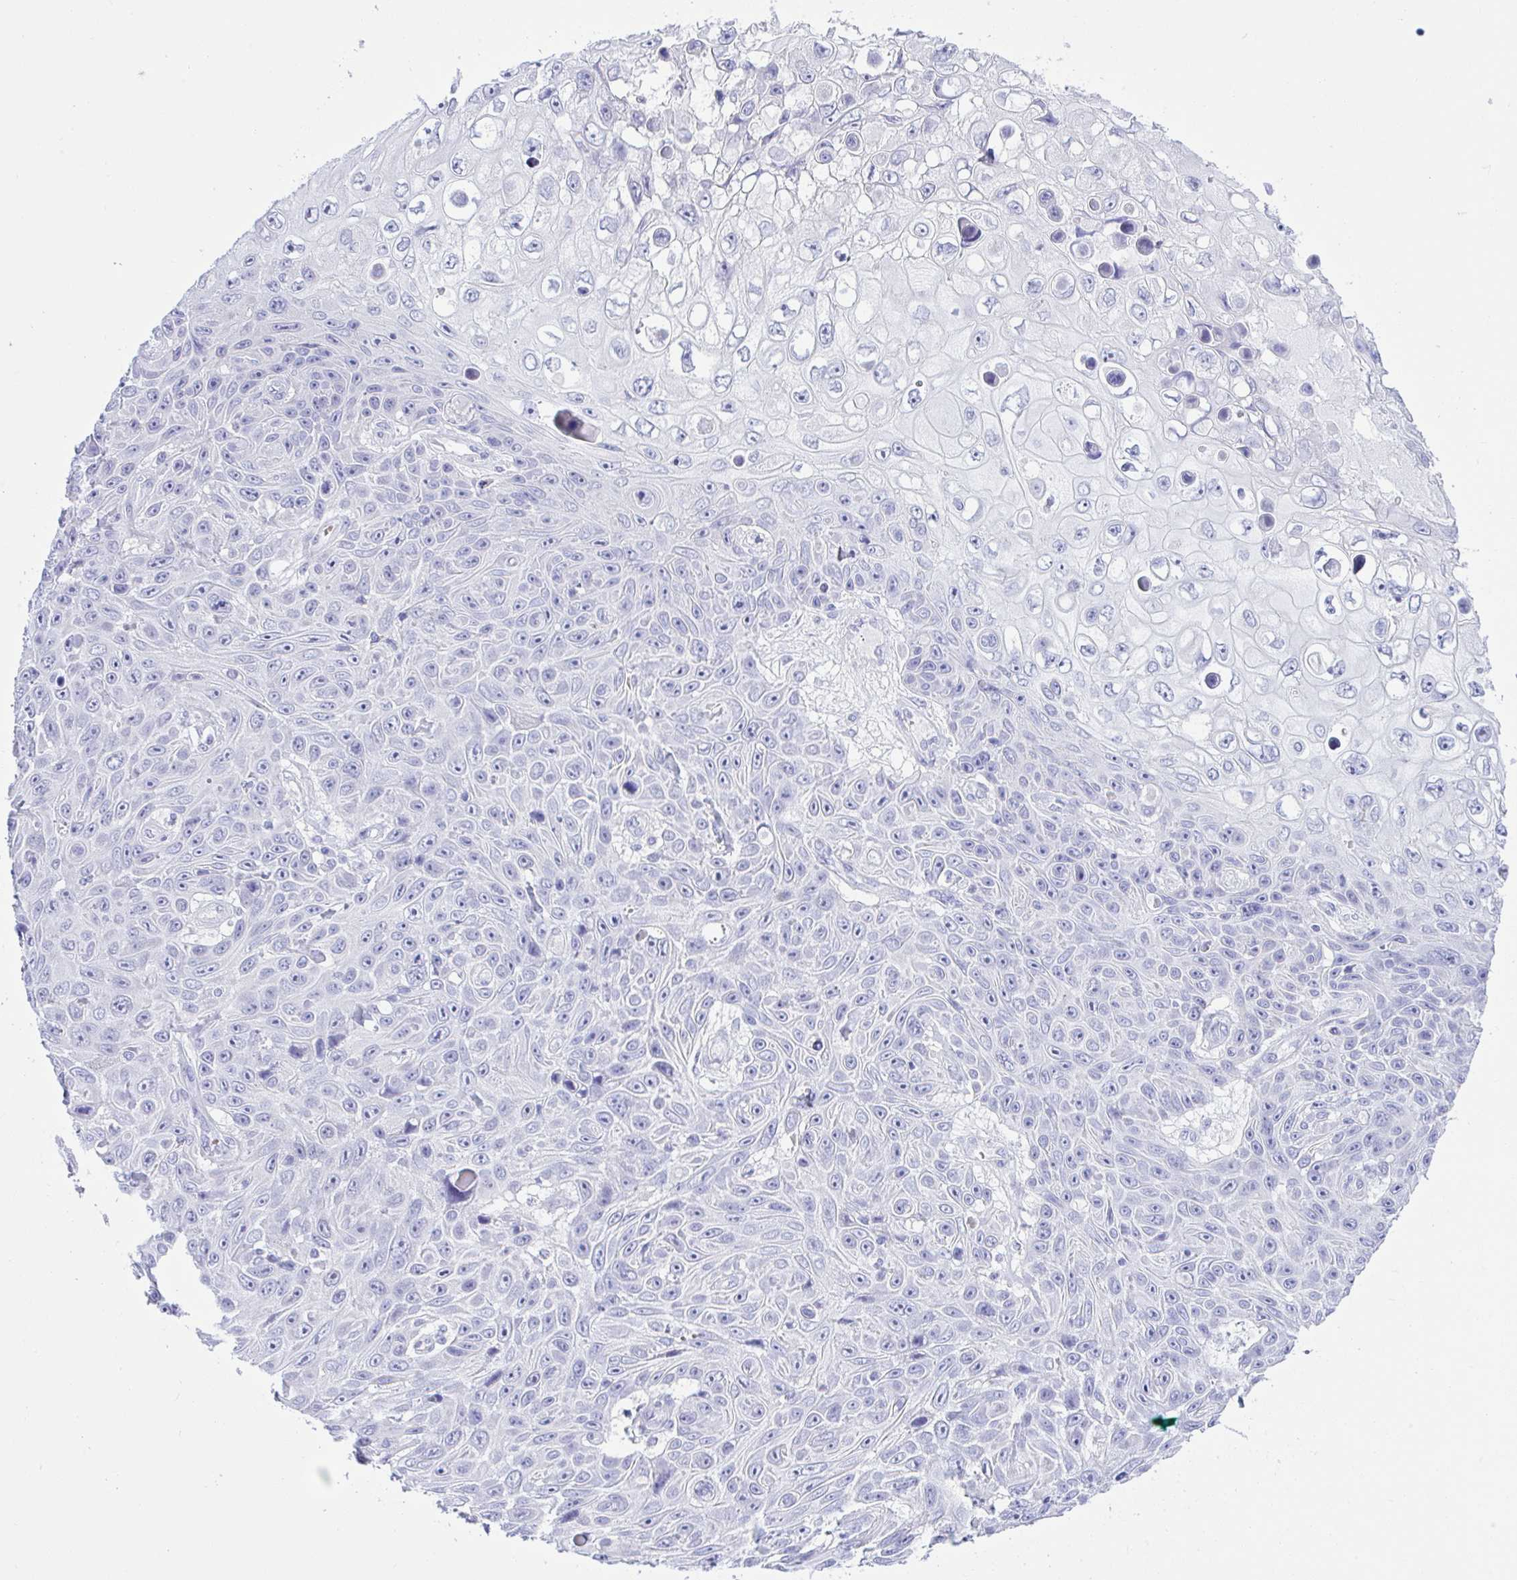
{"staining": {"intensity": "negative", "quantity": "none", "location": "none"}, "tissue": "skin cancer", "cell_type": "Tumor cells", "image_type": "cancer", "snomed": [{"axis": "morphology", "description": "Squamous cell carcinoma, NOS"}, {"axis": "topography", "description": "Skin"}], "caption": "IHC image of human skin cancer stained for a protein (brown), which demonstrates no positivity in tumor cells.", "gene": "SEL1L2", "patient": {"sex": "male", "age": 82}}